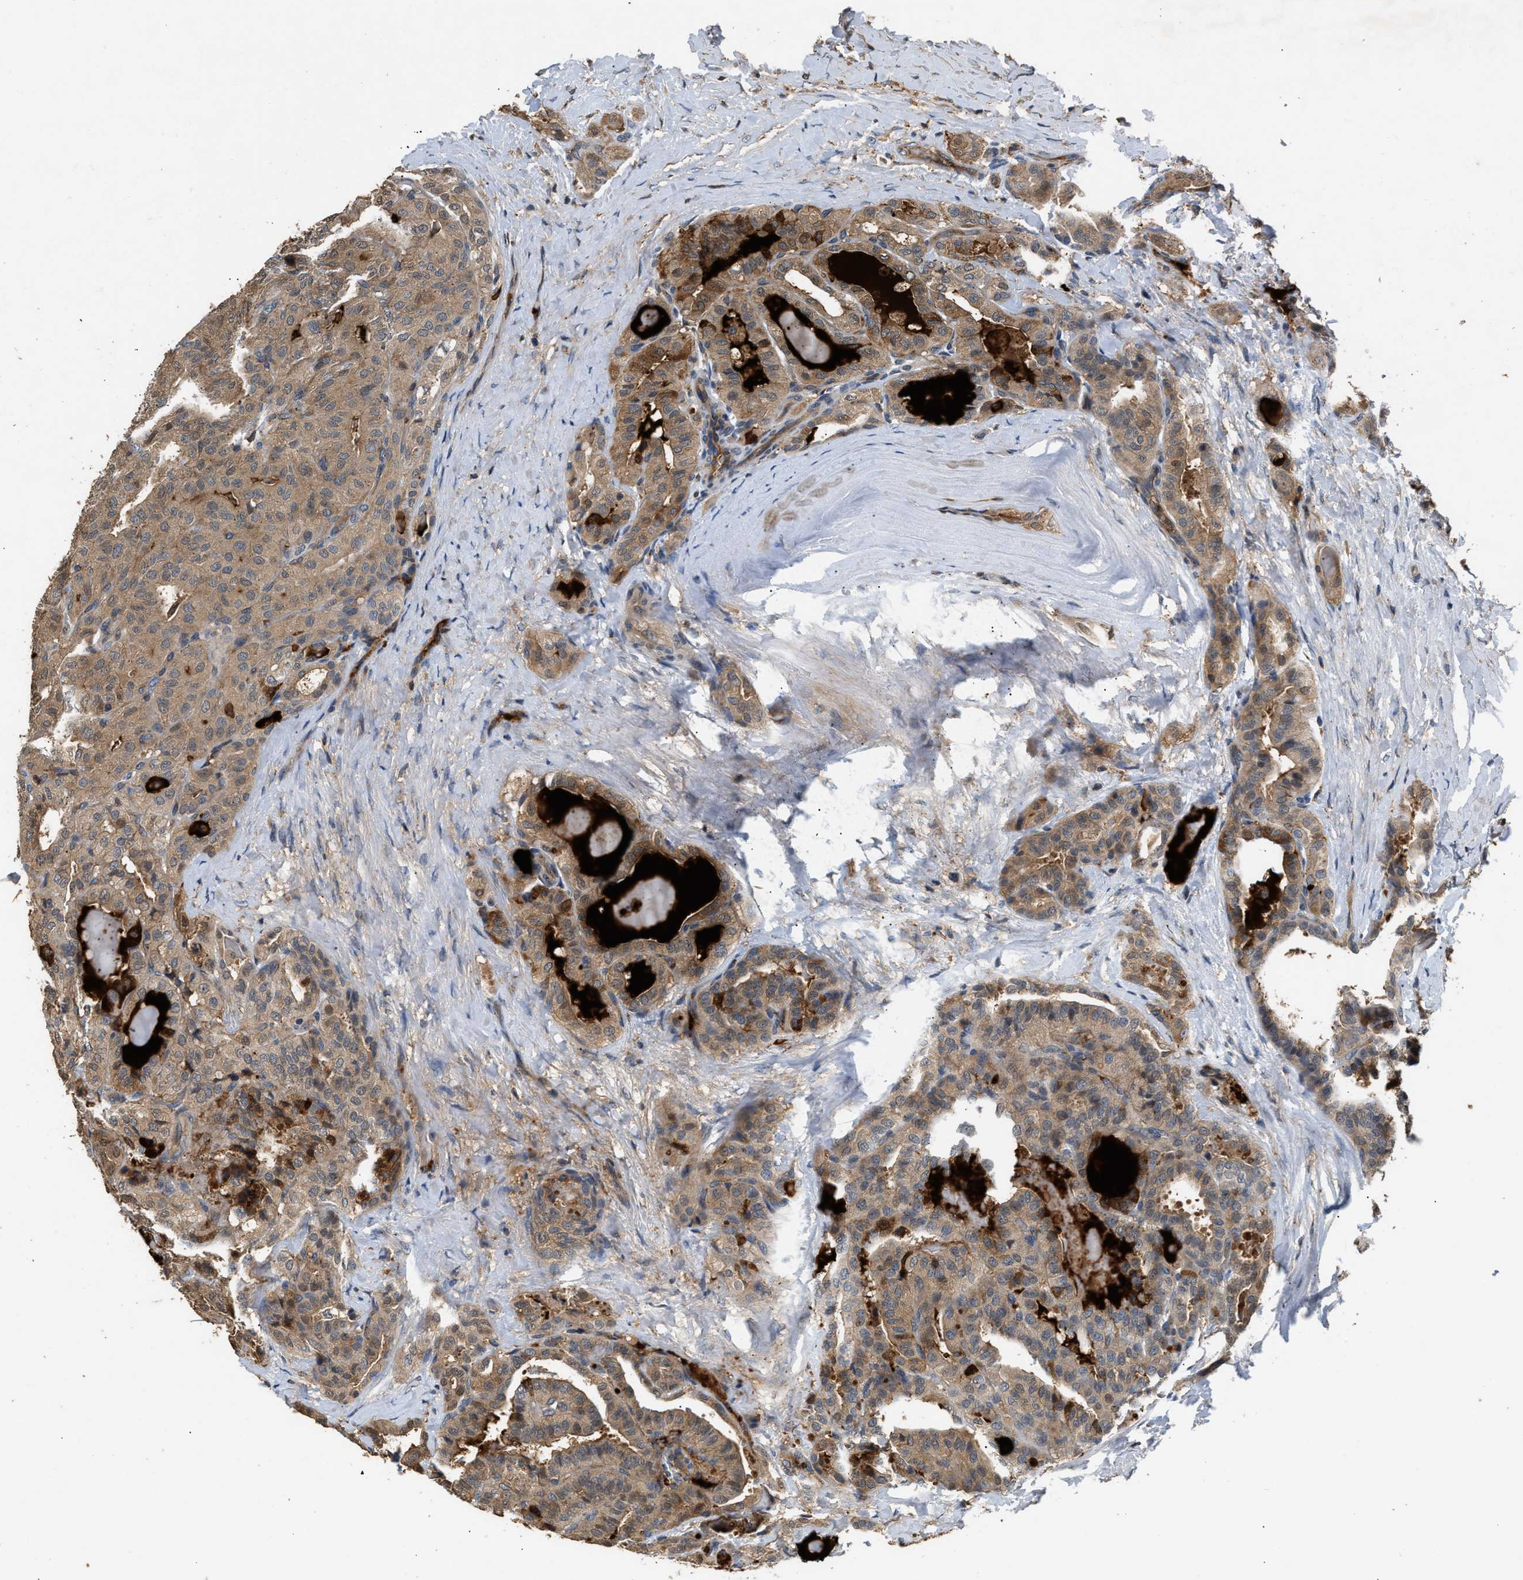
{"staining": {"intensity": "weak", "quantity": ">75%", "location": "cytoplasmic/membranous"}, "tissue": "thyroid cancer", "cell_type": "Tumor cells", "image_type": "cancer", "snomed": [{"axis": "morphology", "description": "Papillary adenocarcinoma, NOS"}, {"axis": "topography", "description": "Thyroid gland"}], "caption": "Thyroid cancer (papillary adenocarcinoma) stained with a brown dye demonstrates weak cytoplasmic/membranous positive expression in about >75% of tumor cells.", "gene": "CHUK", "patient": {"sex": "male", "age": 77}}